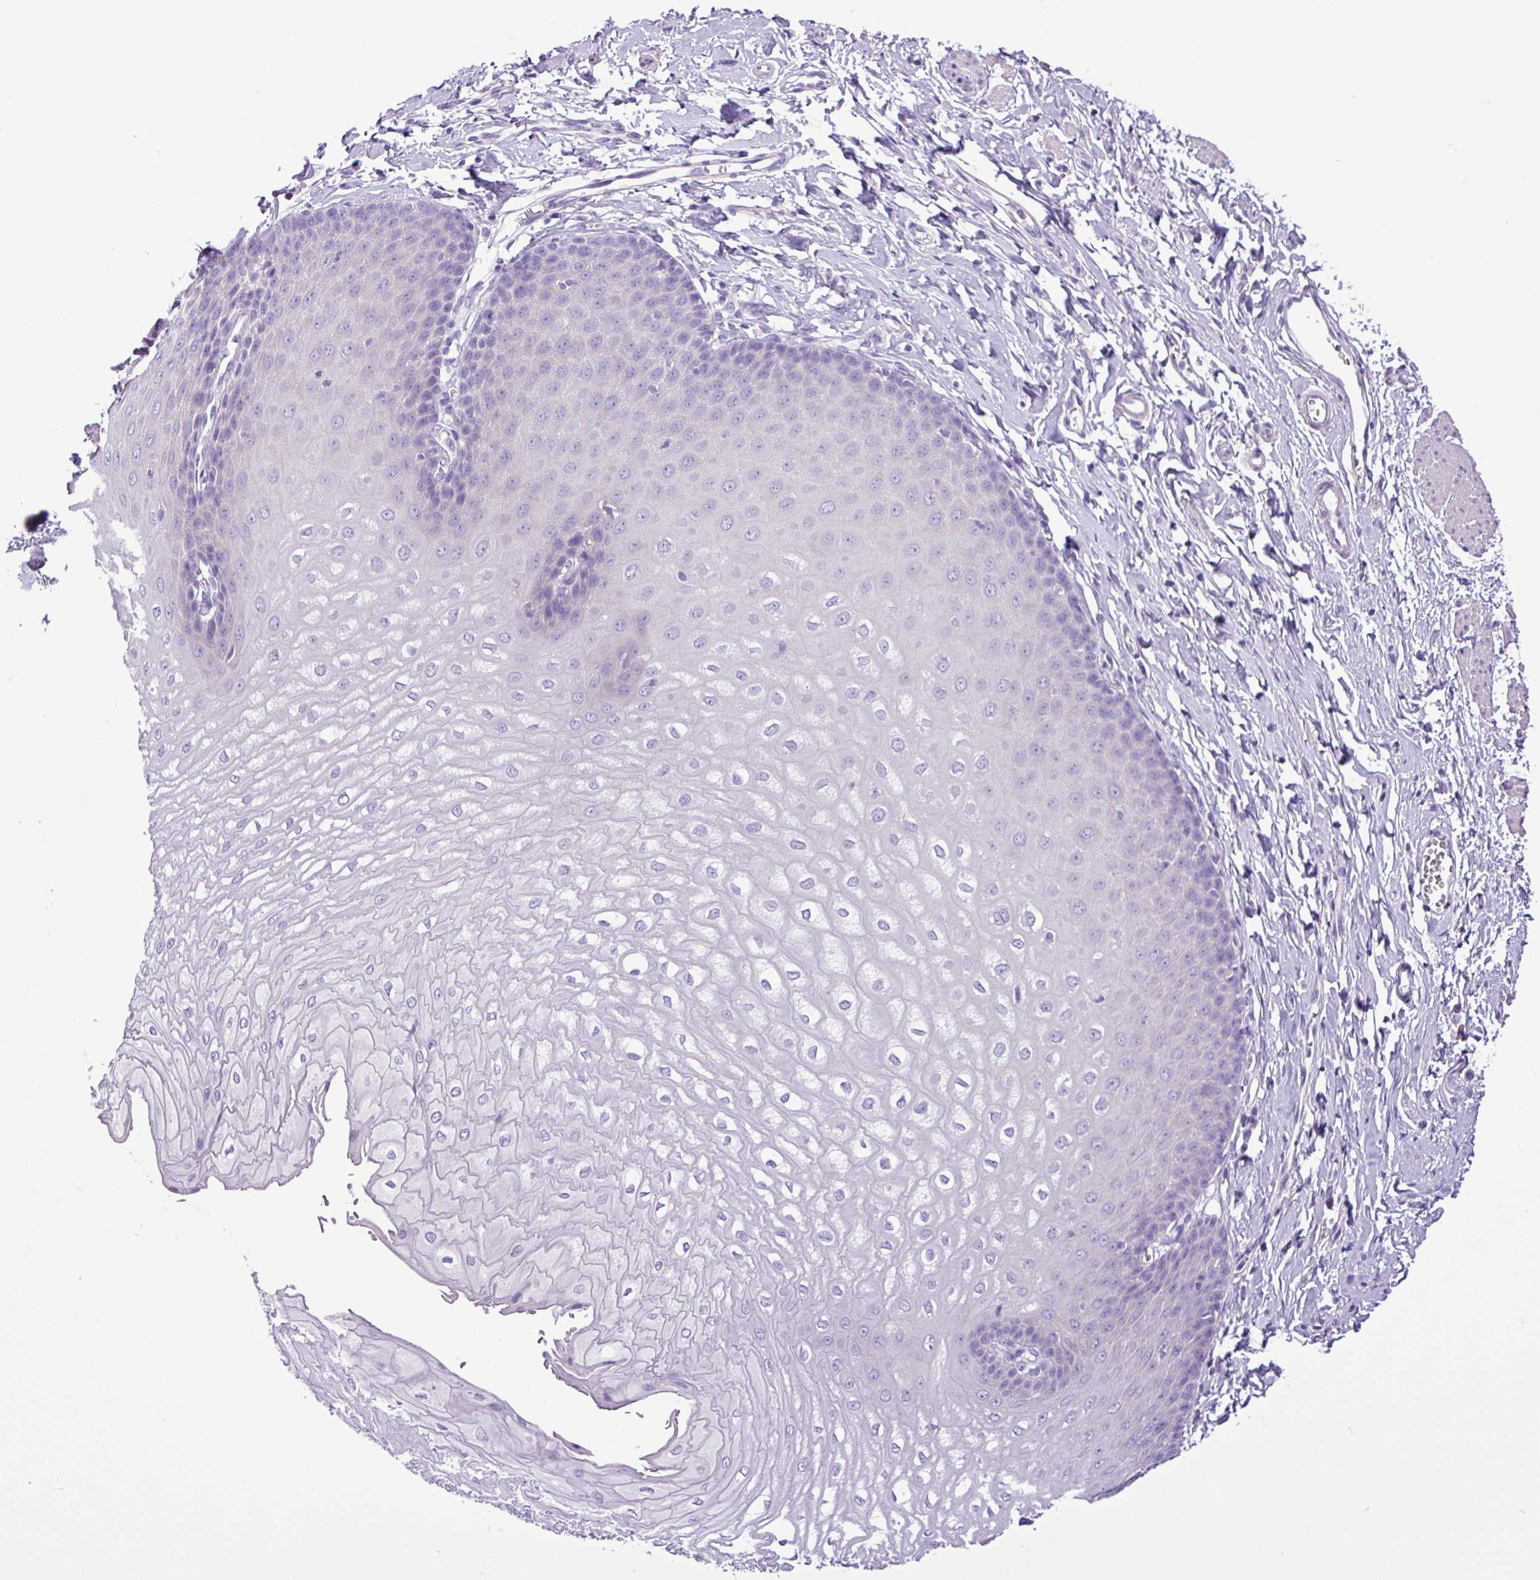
{"staining": {"intensity": "negative", "quantity": "none", "location": "none"}, "tissue": "esophagus", "cell_type": "Squamous epithelial cells", "image_type": "normal", "snomed": [{"axis": "morphology", "description": "Normal tissue, NOS"}, {"axis": "topography", "description": "Esophagus"}], "caption": "There is no significant expression in squamous epithelial cells of esophagus. Brightfield microscopy of immunohistochemistry (IHC) stained with DAB (brown) and hematoxylin (blue), captured at high magnification.", "gene": "ZNF334", "patient": {"sex": "male", "age": 70}}